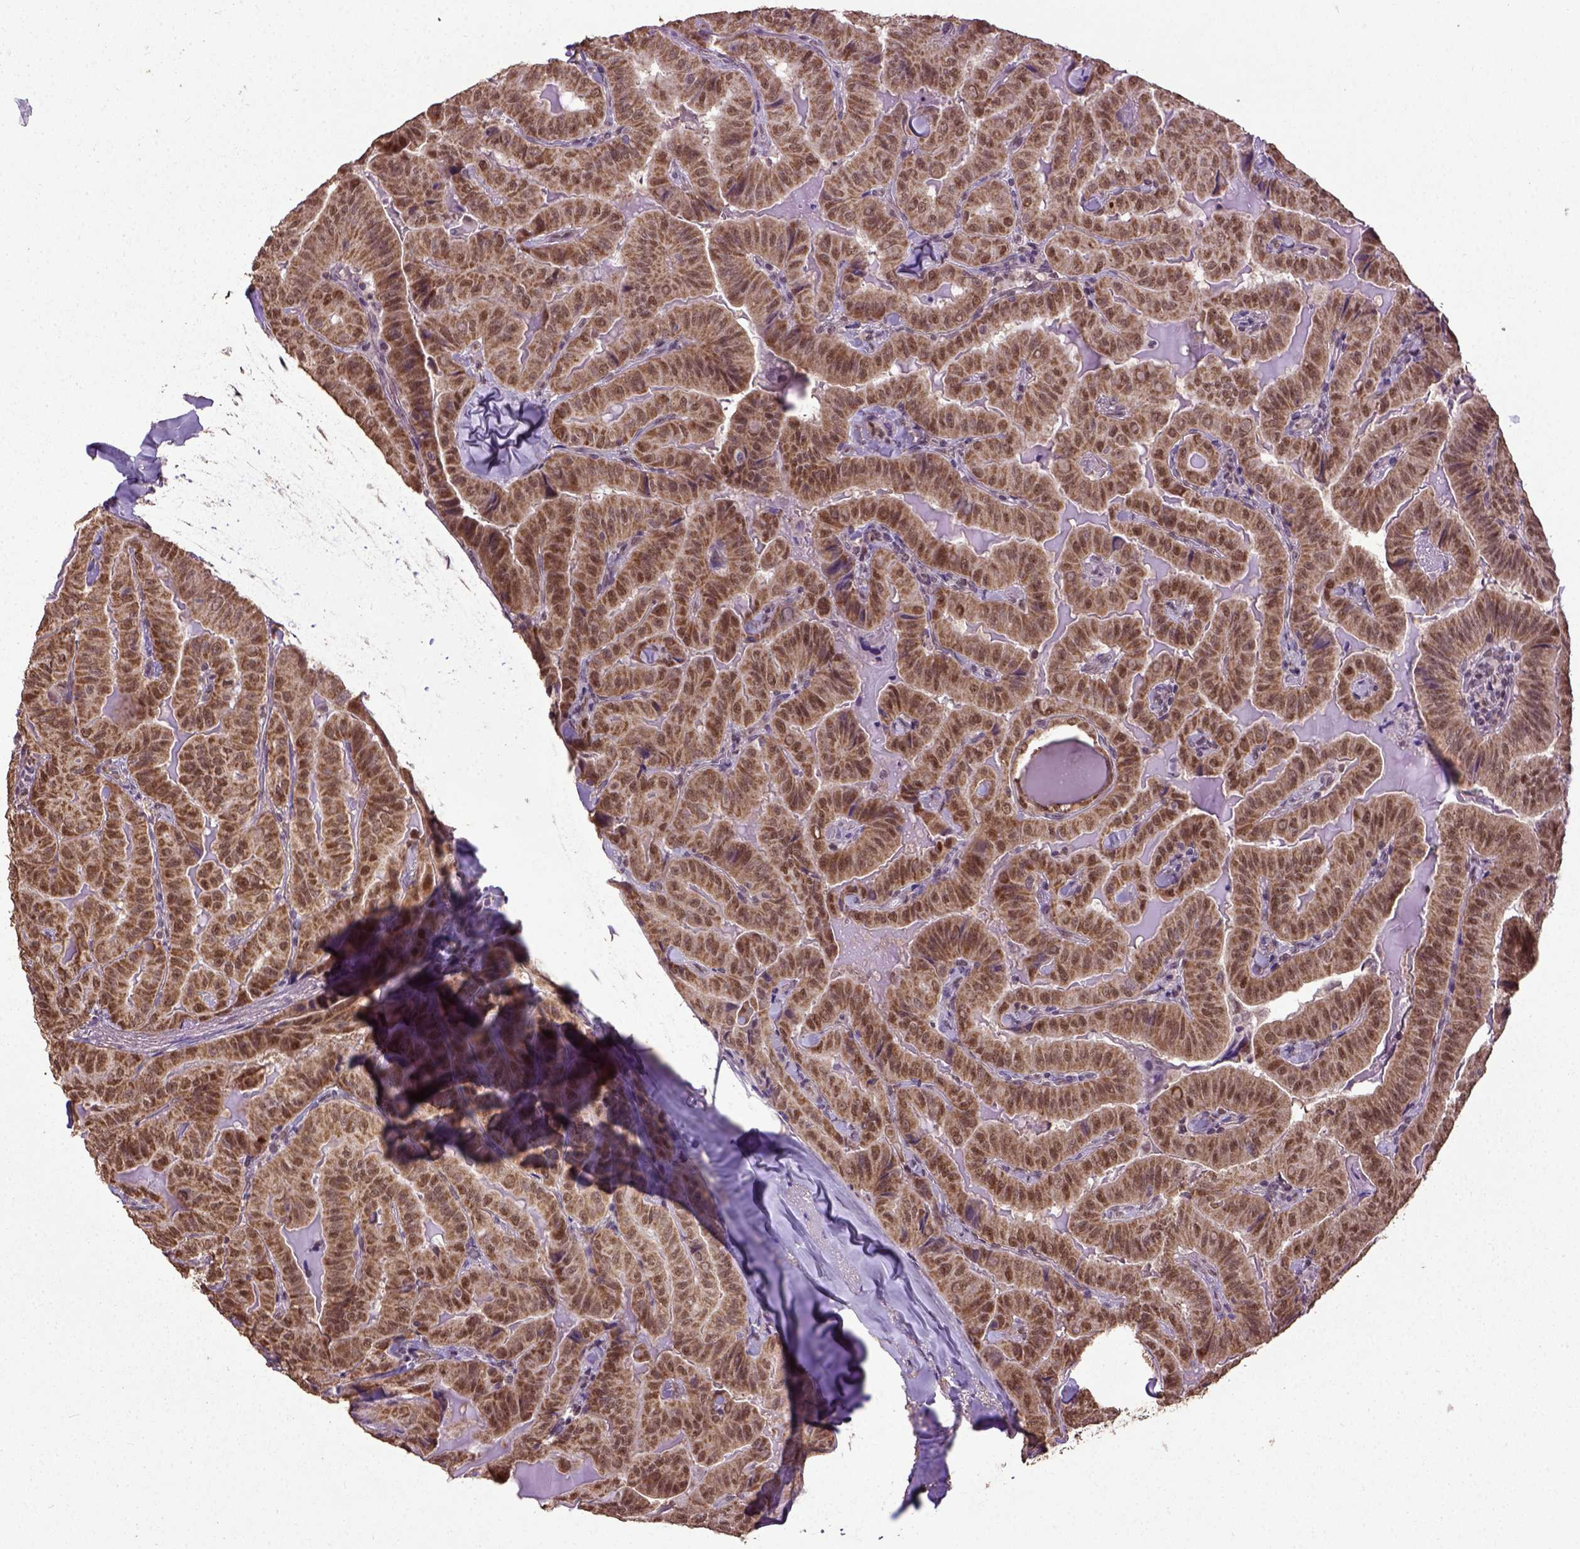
{"staining": {"intensity": "moderate", "quantity": ">75%", "location": "cytoplasmic/membranous,nuclear"}, "tissue": "thyroid cancer", "cell_type": "Tumor cells", "image_type": "cancer", "snomed": [{"axis": "morphology", "description": "Papillary adenocarcinoma, NOS"}, {"axis": "topography", "description": "Thyroid gland"}], "caption": "The immunohistochemical stain labels moderate cytoplasmic/membranous and nuclear positivity in tumor cells of thyroid papillary adenocarcinoma tissue.", "gene": "UBA3", "patient": {"sex": "female", "age": 68}}